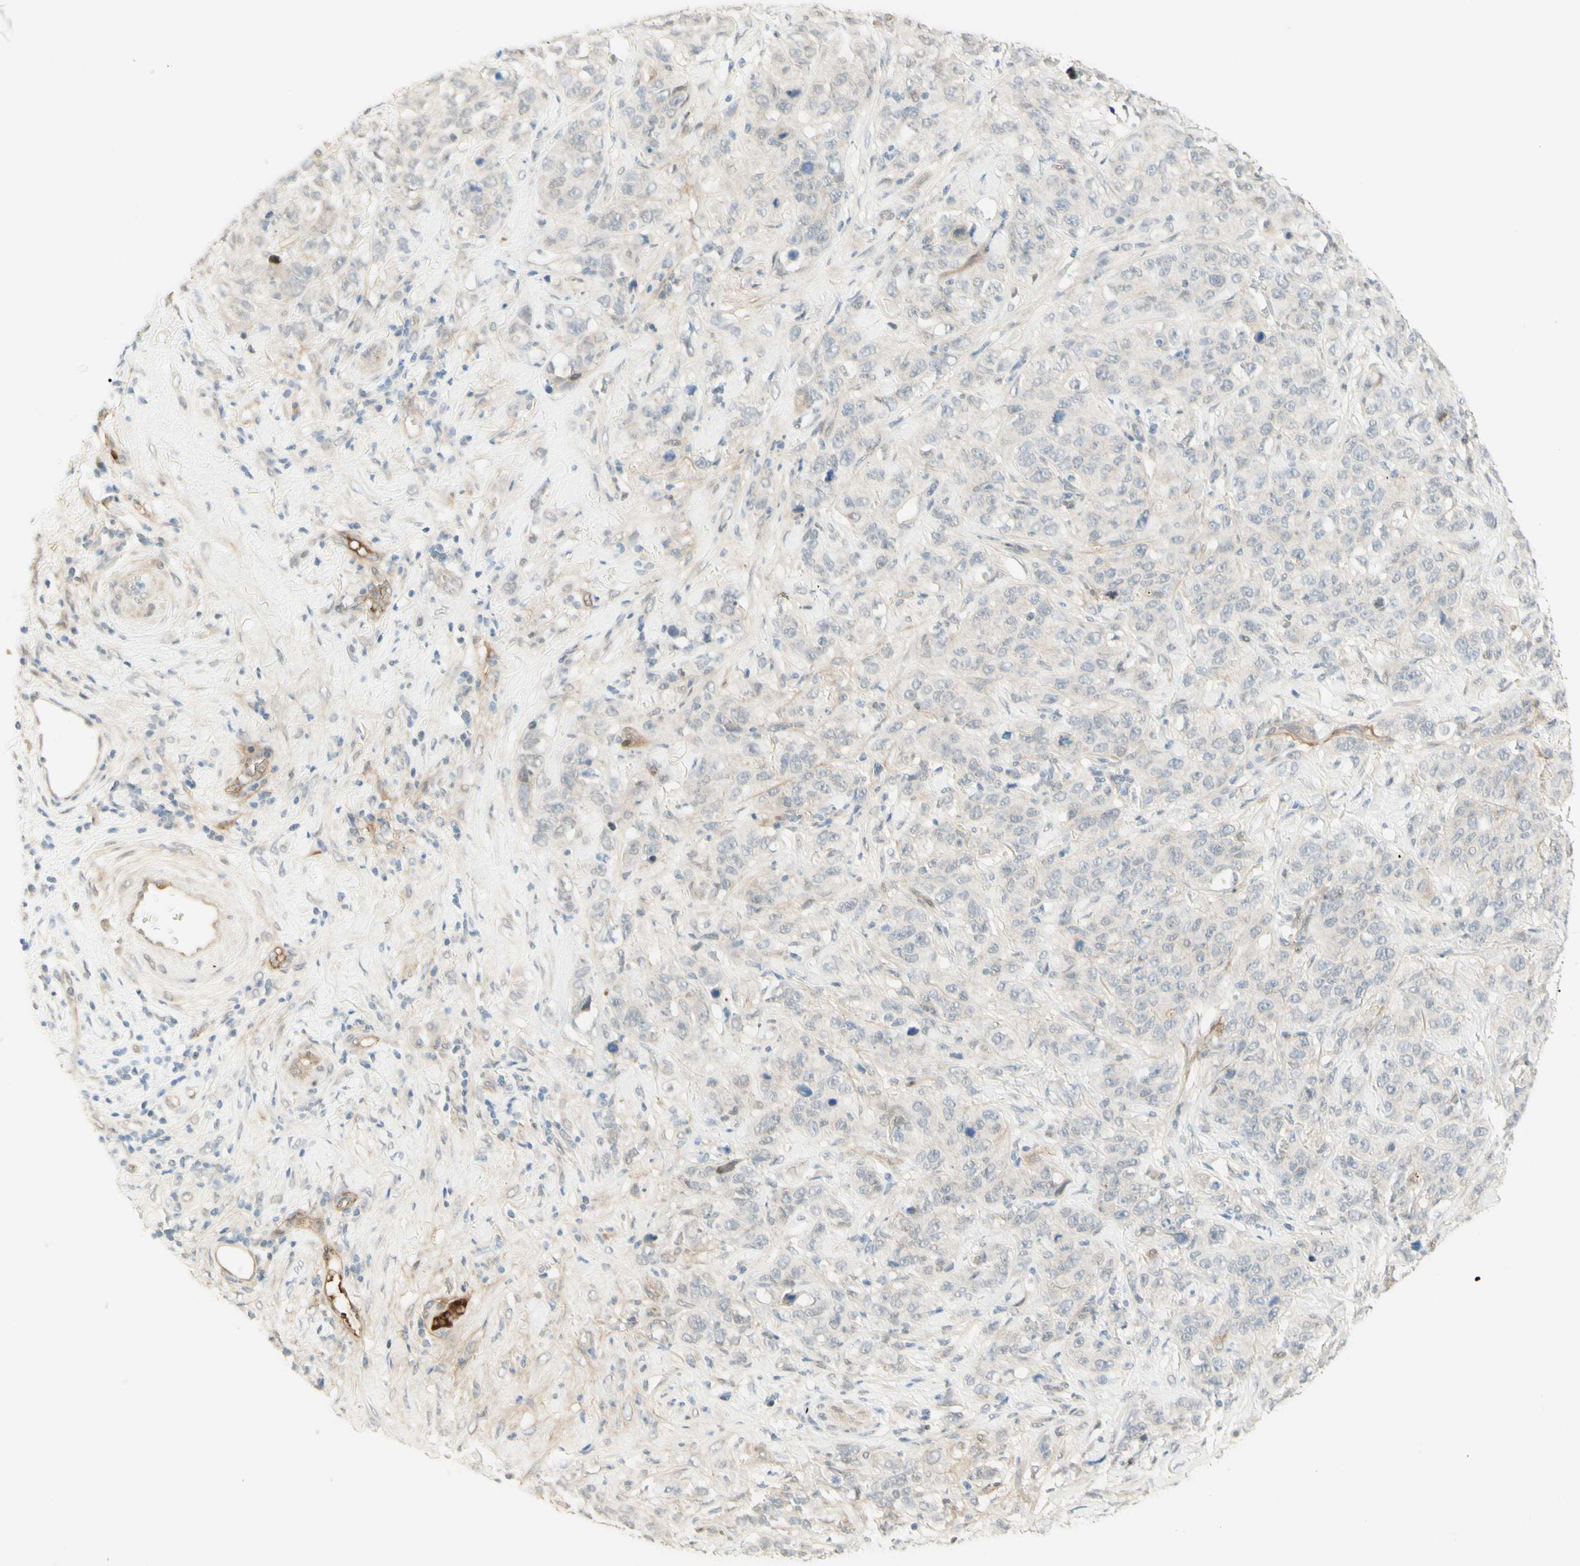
{"staining": {"intensity": "negative", "quantity": "none", "location": "none"}, "tissue": "stomach cancer", "cell_type": "Tumor cells", "image_type": "cancer", "snomed": [{"axis": "morphology", "description": "Adenocarcinoma, NOS"}, {"axis": "topography", "description": "Stomach"}], "caption": "A photomicrograph of human stomach adenocarcinoma is negative for staining in tumor cells. (Stains: DAB immunohistochemistry (IHC) with hematoxylin counter stain, Microscopy: brightfield microscopy at high magnification).", "gene": "ANGPT2", "patient": {"sex": "male", "age": 48}}